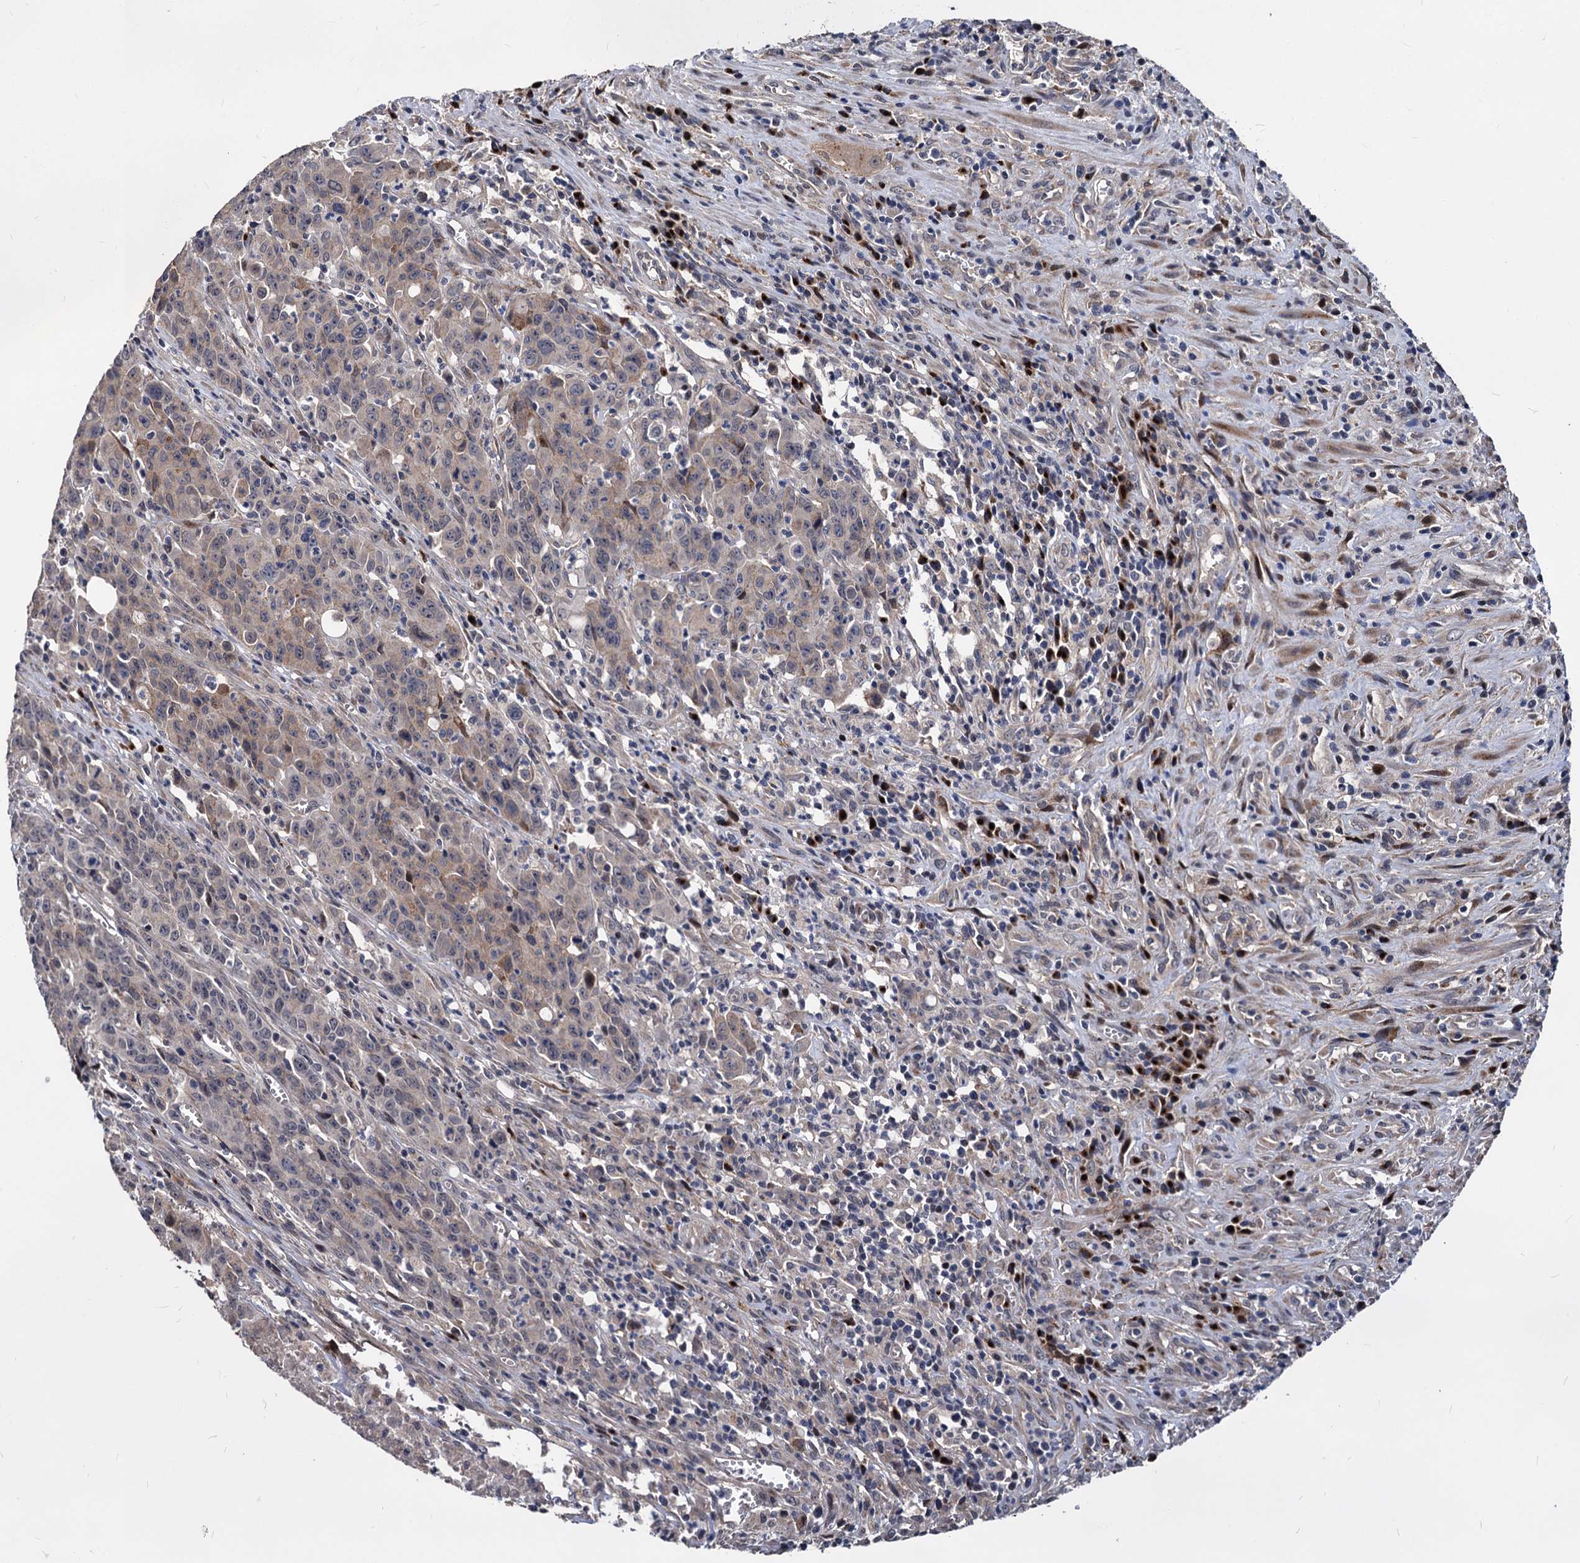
{"staining": {"intensity": "weak", "quantity": "25%-75%", "location": "cytoplasmic/membranous"}, "tissue": "colorectal cancer", "cell_type": "Tumor cells", "image_type": "cancer", "snomed": [{"axis": "morphology", "description": "Adenocarcinoma, NOS"}, {"axis": "topography", "description": "Colon"}], "caption": "This photomicrograph shows IHC staining of colorectal adenocarcinoma, with low weak cytoplasmic/membranous expression in approximately 25%-75% of tumor cells.", "gene": "SMAGP", "patient": {"sex": "male", "age": 62}}